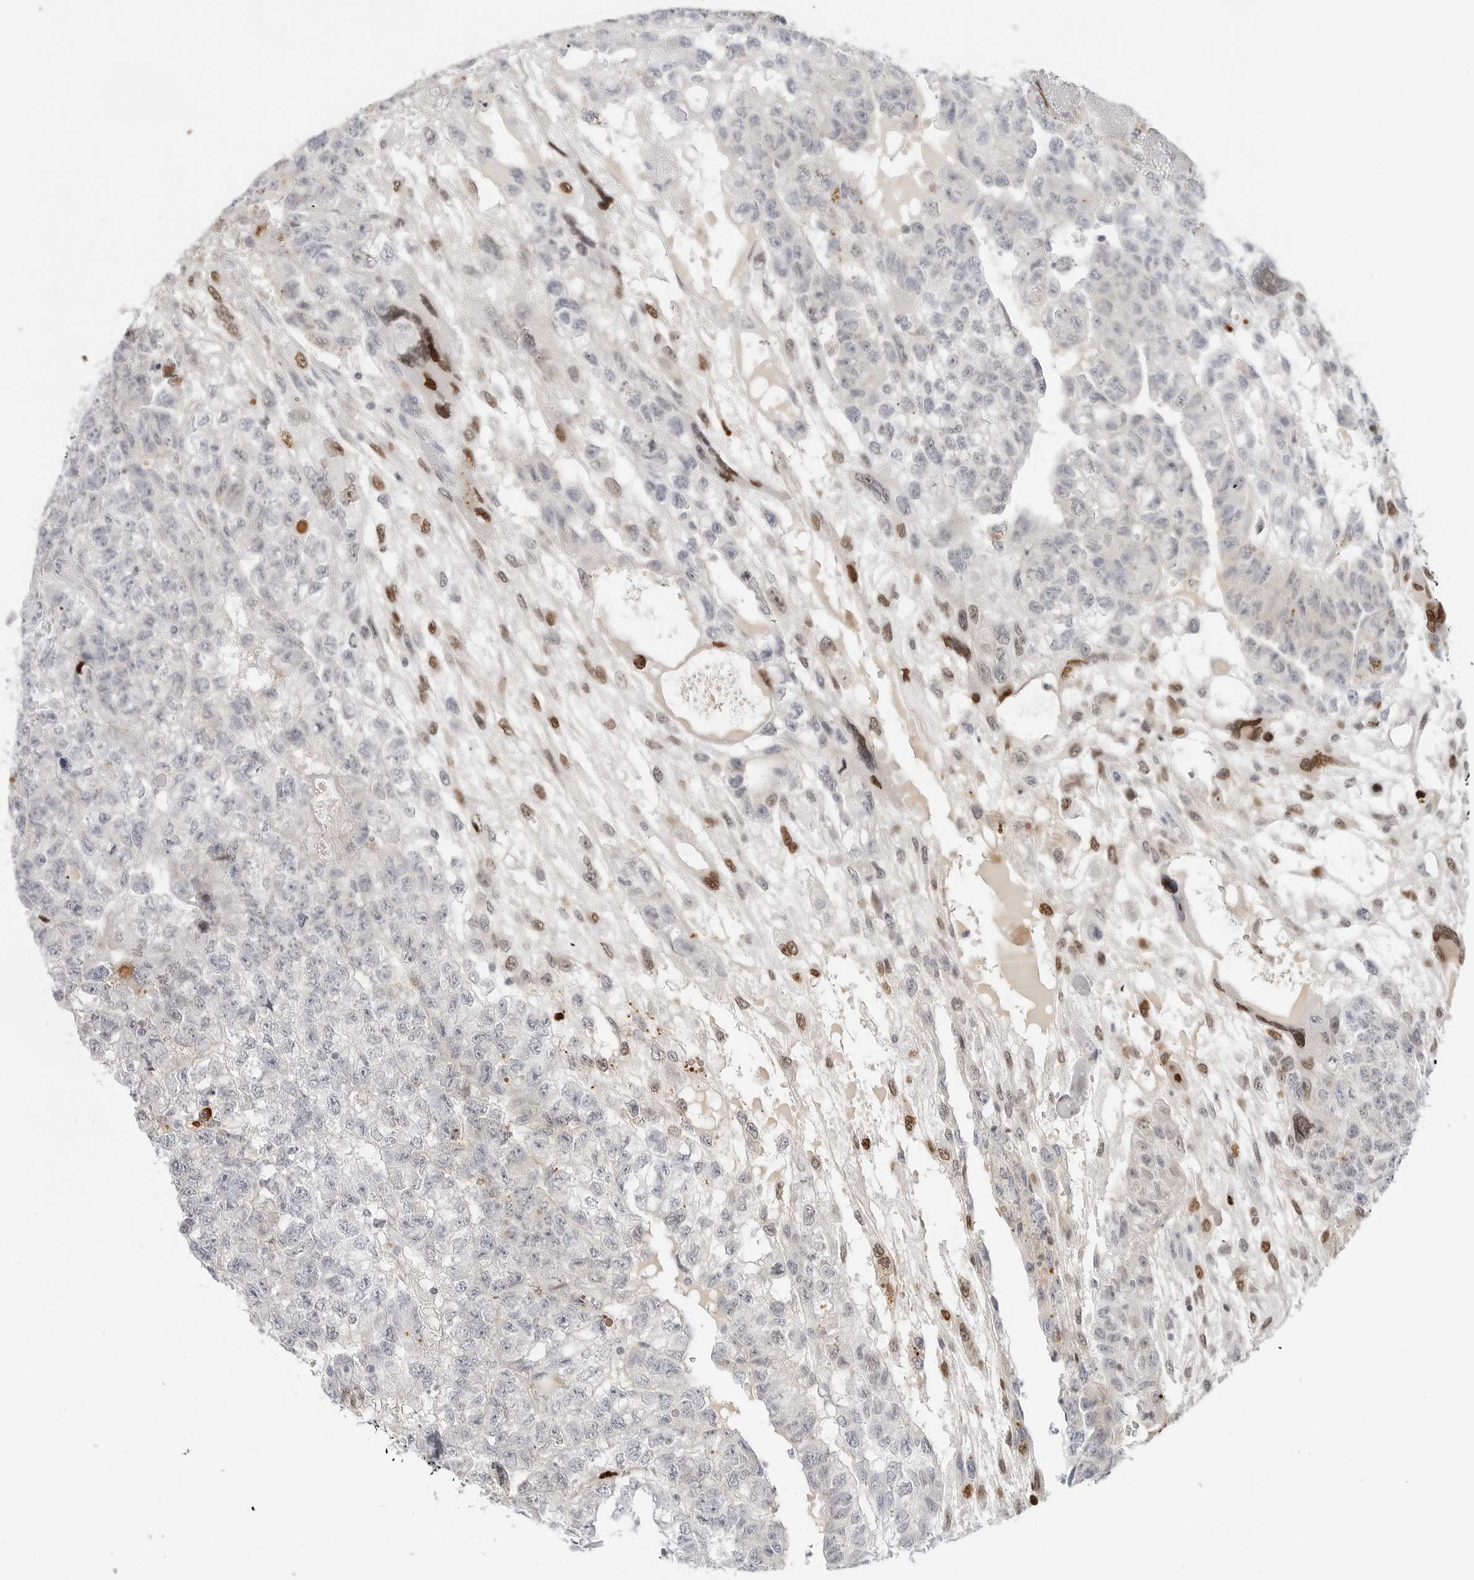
{"staining": {"intensity": "negative", "quantity": "none", "location": "none"}, "tissue": "testis cancer", "cell_type": "Tumor cells", "image_type": "cancer", "snomed": [{"axis": "morphology", "description": "Carcinoma, Embryonal, NOS"}, {"axis": "topography", "description": "Testis"}], "caption": "An immunohistochemistry (IHC) photomicrograph of testis embryonal carcinoma is shown. There is no staining in tumor cells of testis embryonal carcinoma.", "gene": "SPIDR", "patient": {"sex": "male", "age": 36}}